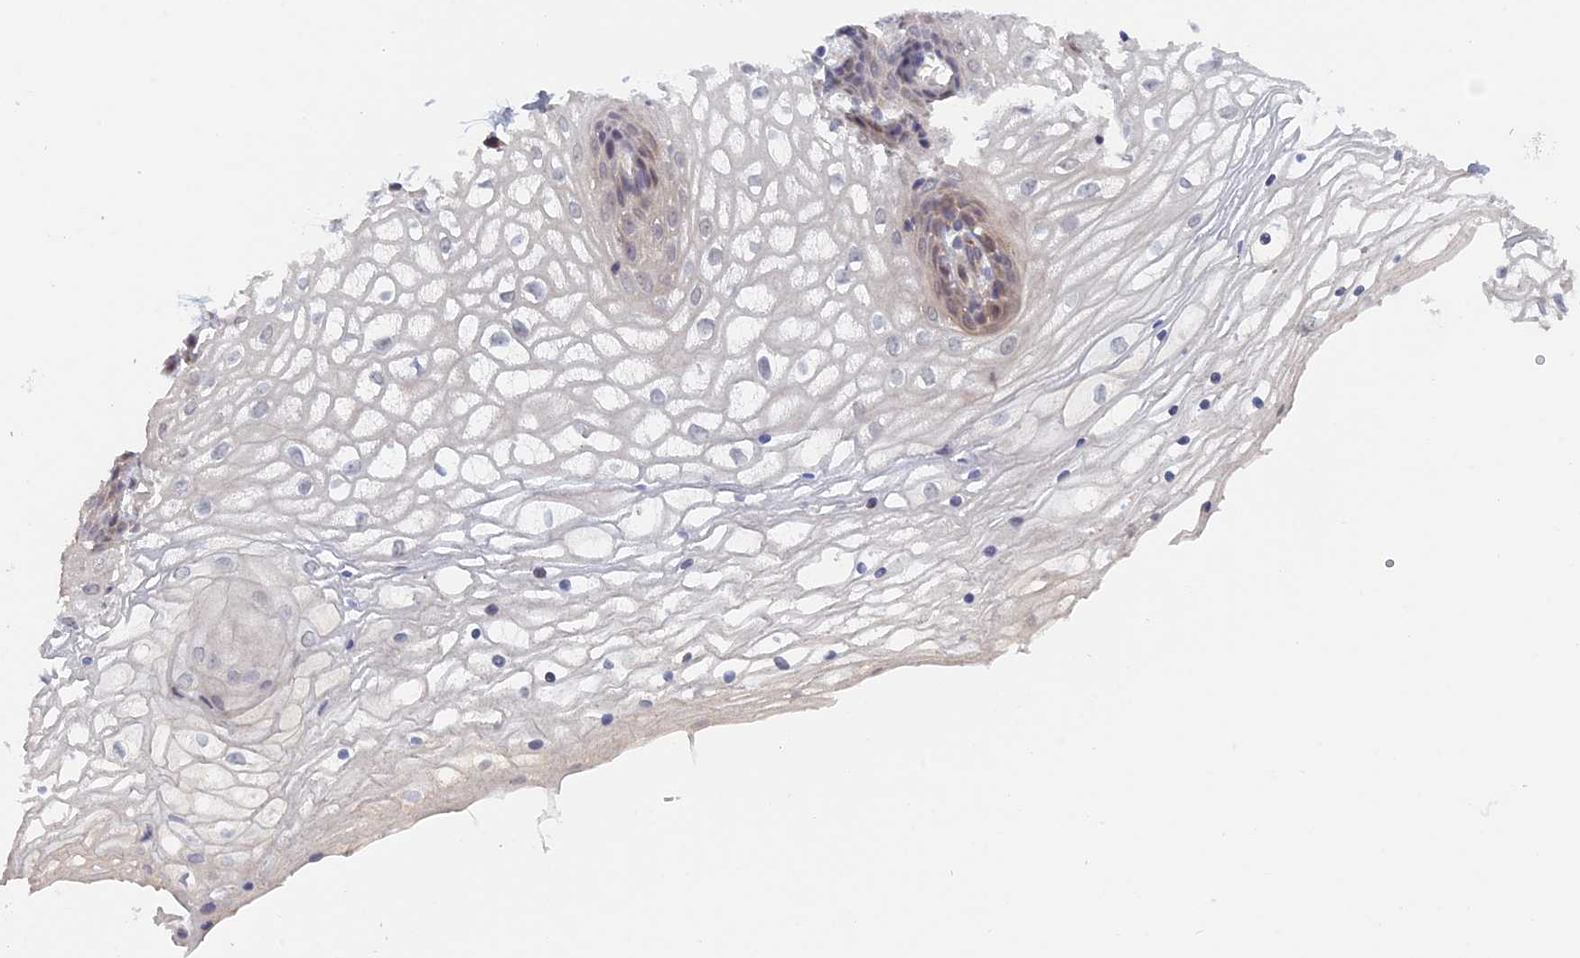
{"staining": {"intensity": "weak", "quantity": "<25%", "location": "nuclear"}, "tissue": "vagina", "cell_type": "Squamous epithelial cells", "image_type": "normal", "snomed": [{"axis": "morphology", "description": "Normal tissue, NOS"}, {"axis": "topography", "description": "Vagina"}], "caption": "A micrograph of vagina stained for a protein demonstrates no brown staining in squamous epithelial cells. (DAB IHC, high magnification).", "gene": "ELOVL6", "patient": {"sex": "female", "age": 34}}